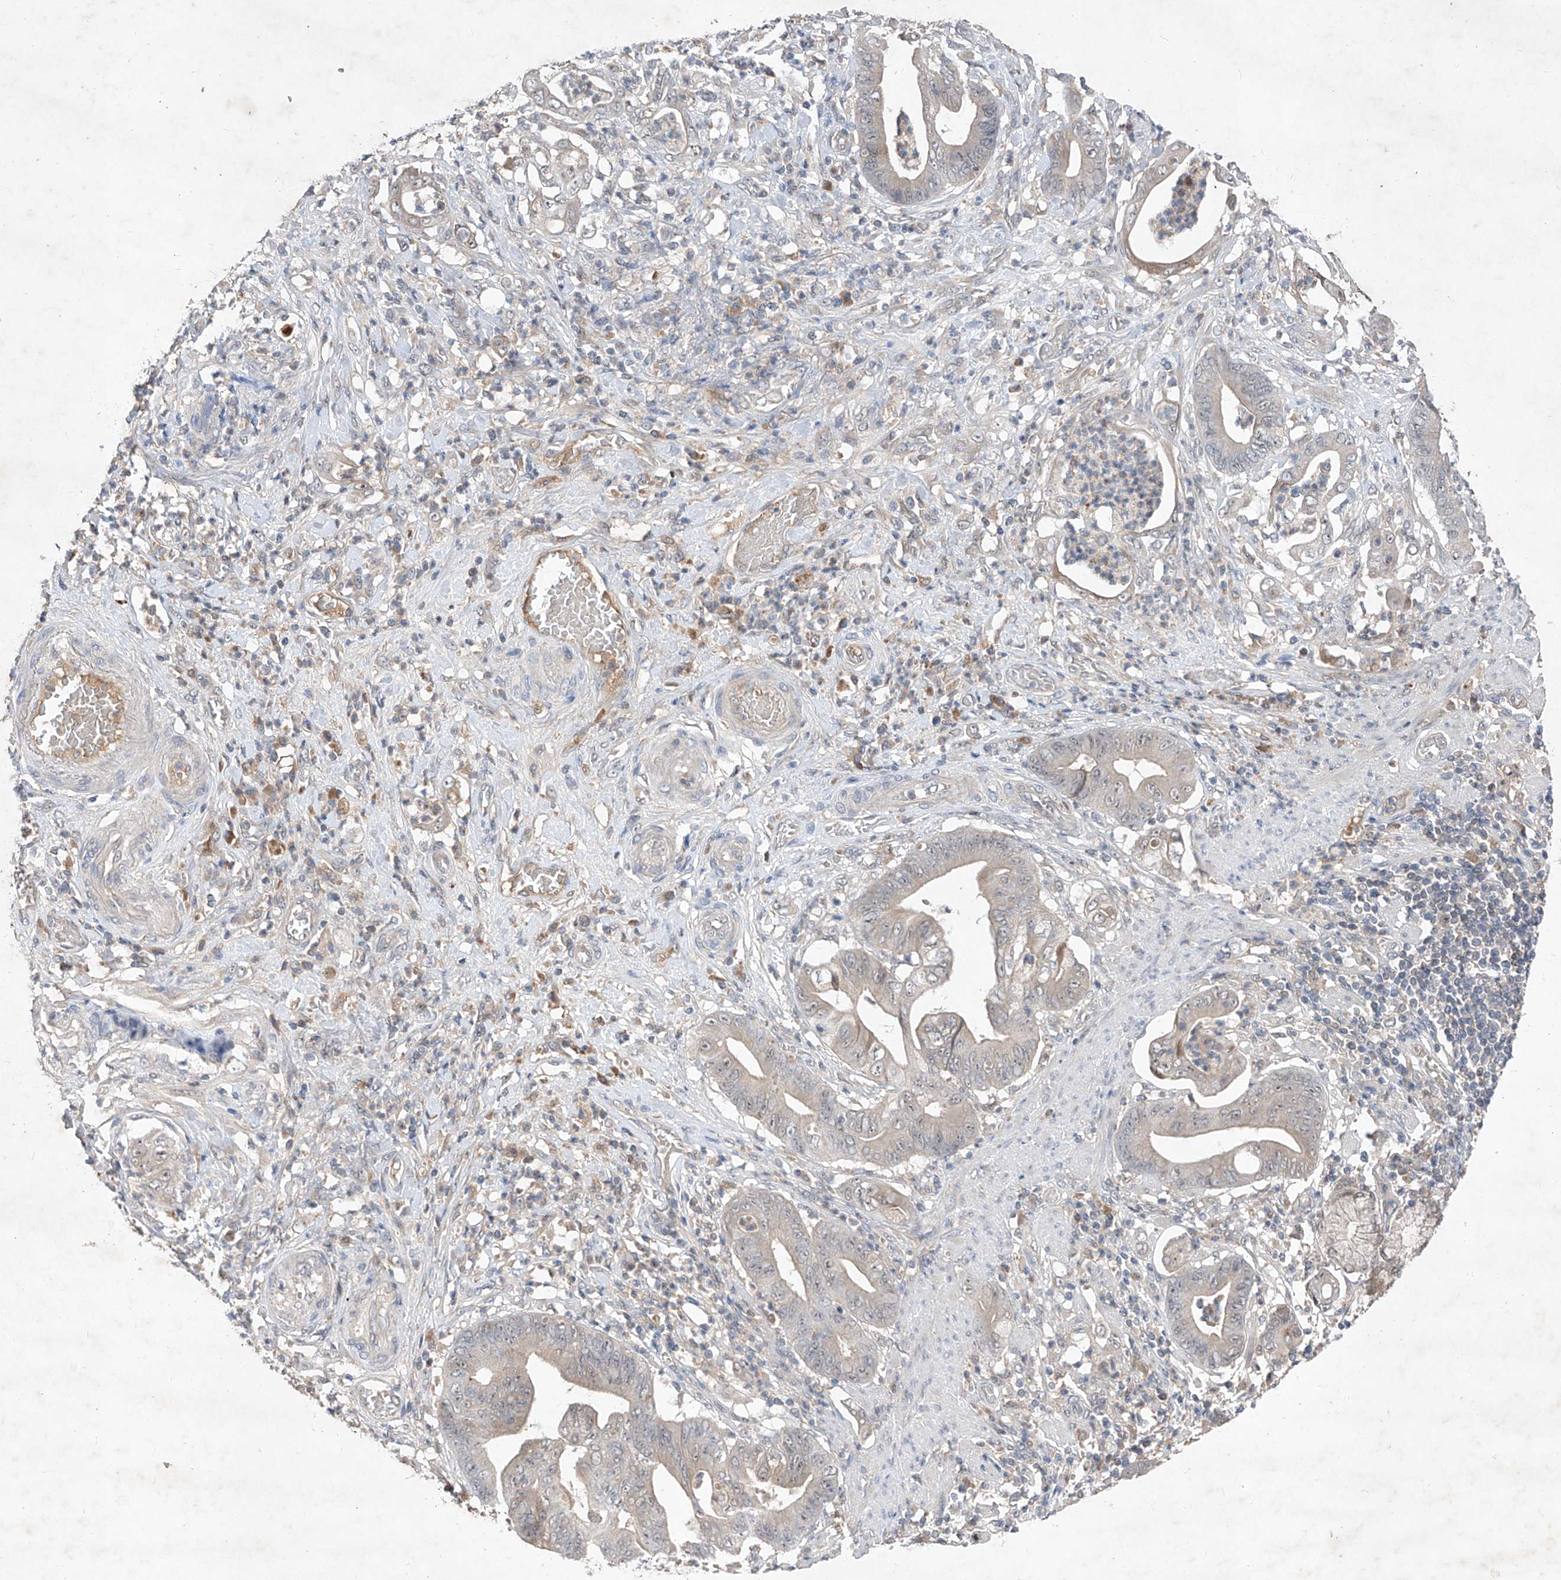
{"staining": {"intensity": "negative", "quantity": "none", "location": "none"}, "tissue": "stomach cancer", "cell_type": "Tumor cells", "image_type": "cancer", "snomed": [{"axis": "morphology", "description": "Adenocarcinoma, NOS"}, {"axis": "topography", "description": "Stomach"}], "caption": "Tumor cells show no significant protein positivity in stomach adenocarcinoma. (Brightfield microscopy of DAB (3,3'-diaminobenzidine) IHC at high magnification).", "gene": "FAM135A", "patient": {"sex": "female", "age": 73}}